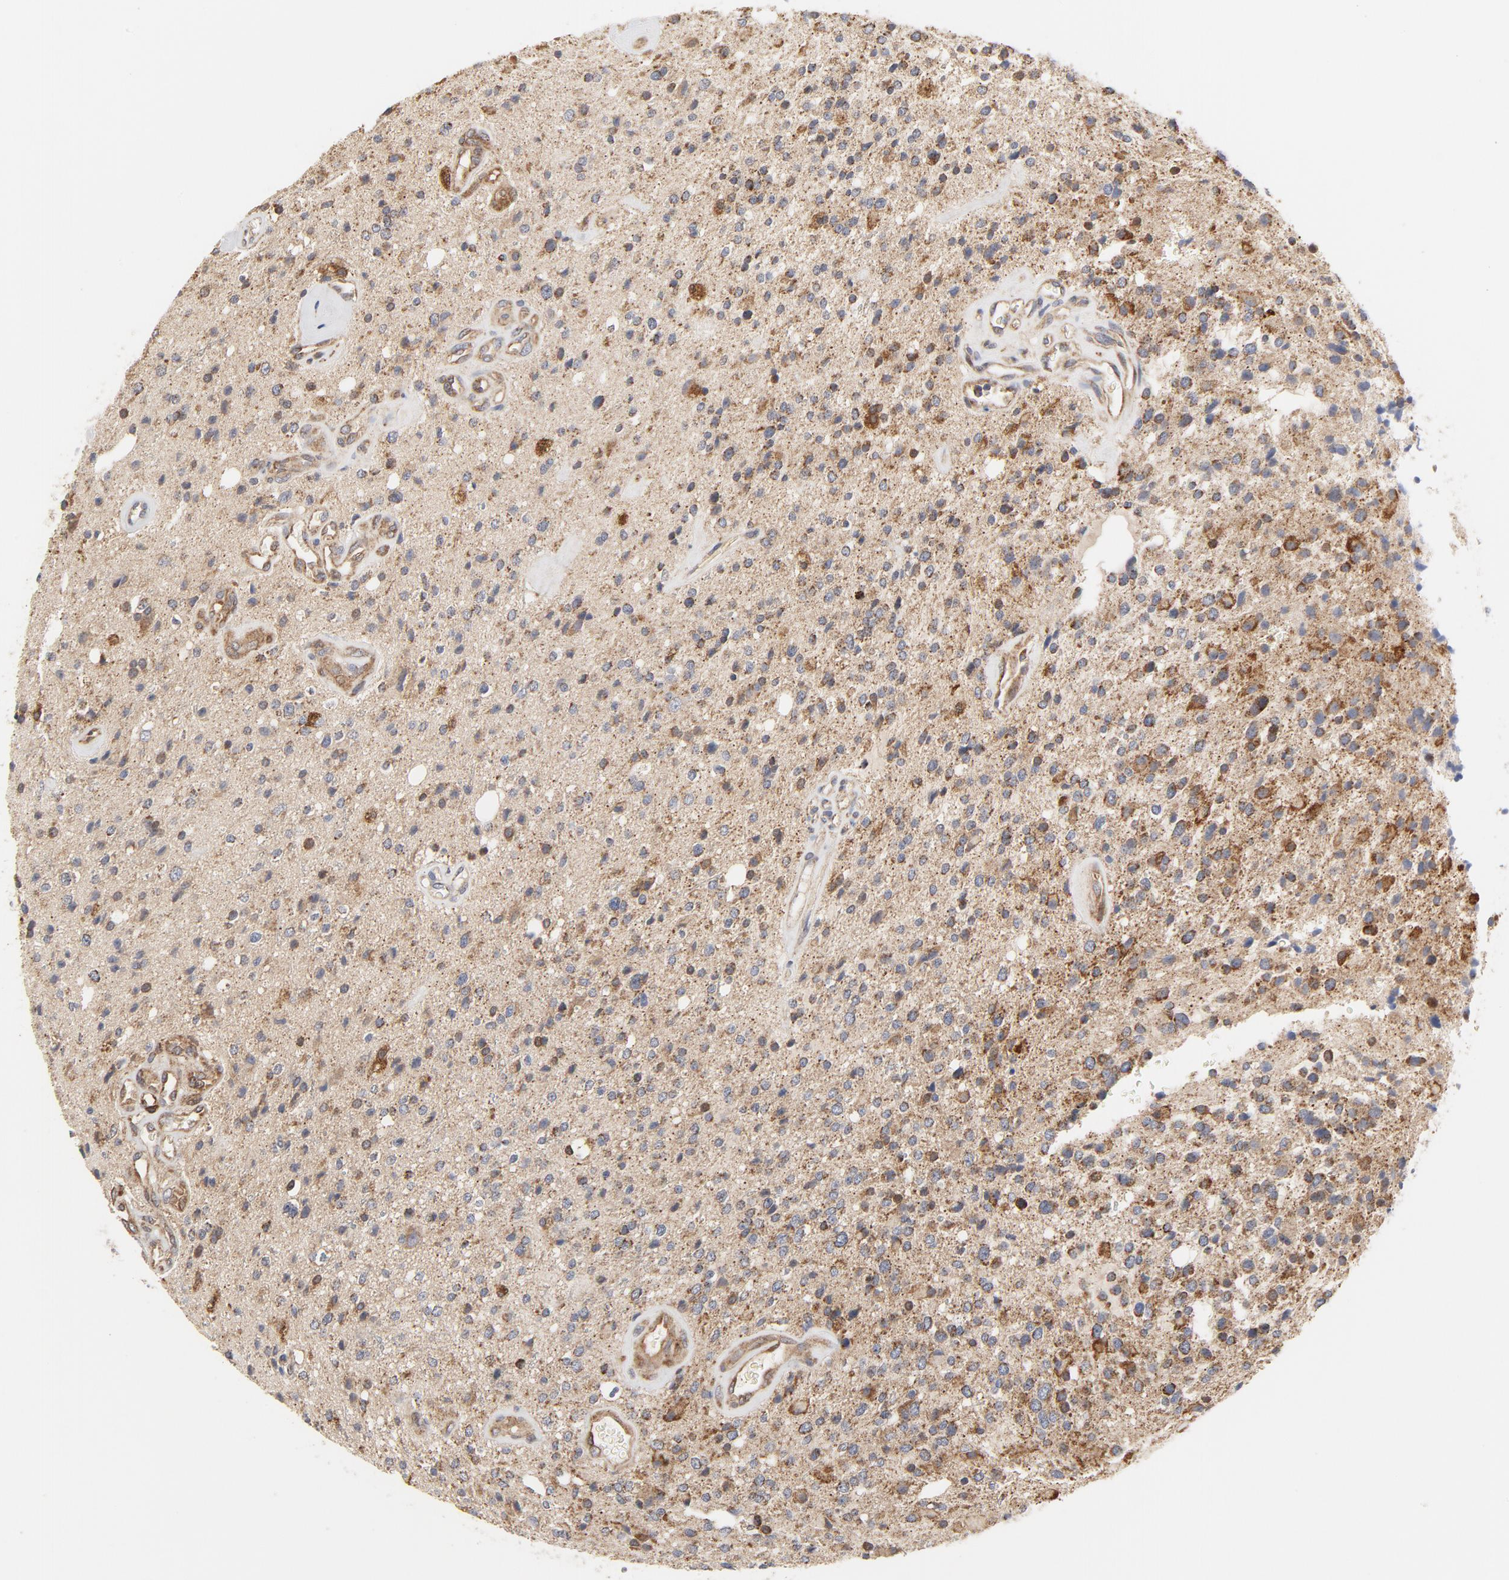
{"staining": {"intensity": "moderate", "quantity": "25%-75%", "location": "cytoplasmic/membranous"}, "tissue": "glioma", "cell_type": "Tumor cells", "image_type": "cancer", "snomed": [{"axis": "morphology", "description": "Glioma, malignant, High grade"}, {"axis": "topography", "description": "Brain"}], "caption": "Glioma was stained to show a protein in brown. There is medium levels of moderate cytoplasmic/membranous positivity in about 25%-75% of tumor cells.", "gene": "RAPGEF4", "patient": {"sex": "male", "age": 47}}